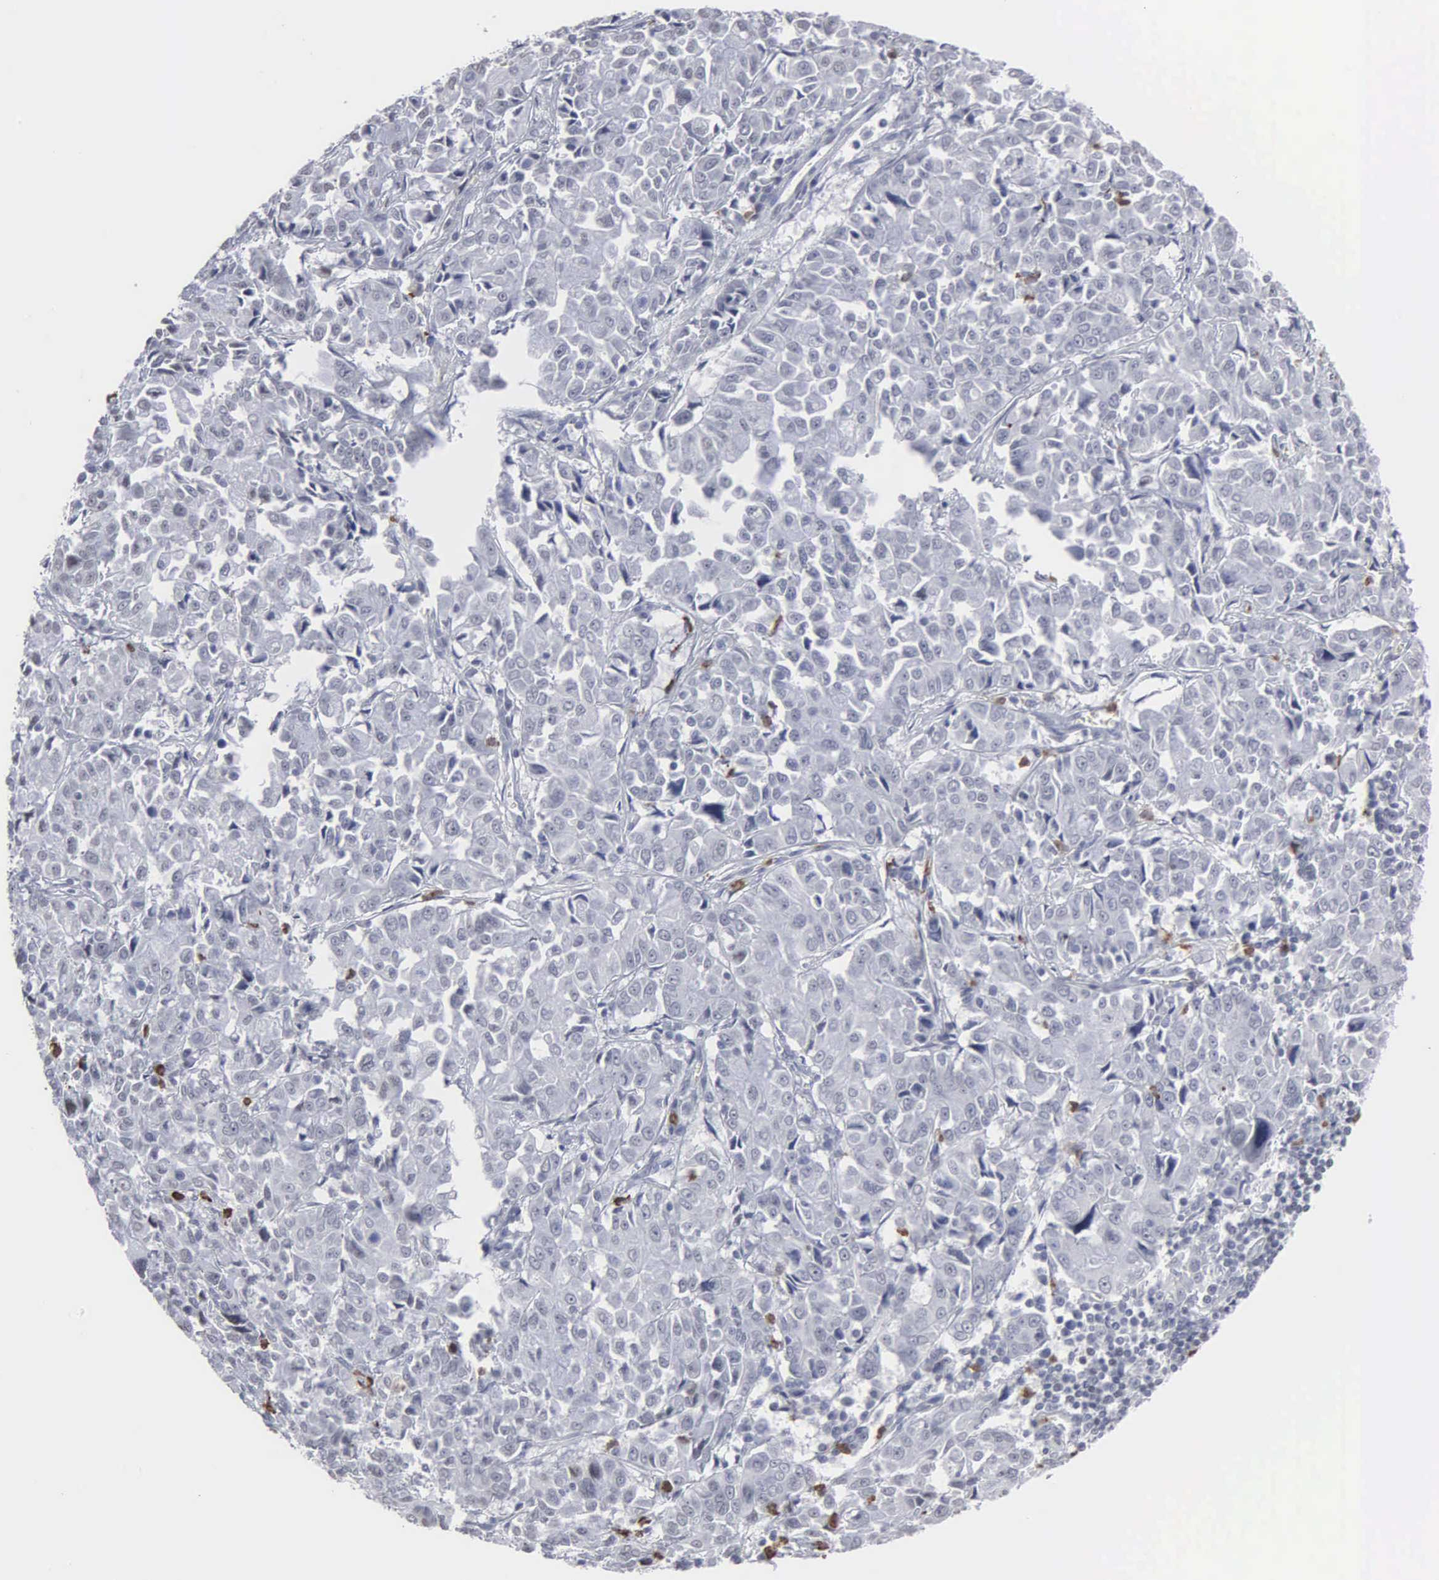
{"staining": {"intensity": "negative", "quantity": "none", "location": "none"}, "tissue": "pancreatic cancer", "cell_type": "Tumor cells", "image_type": "cancer", "snomed": [{"axis": "morphology", "description": "Adenocarcinoma, NOS"}, {"axis": "topography", "description": "Pancreas"}], "caption": "This is an IHC histopathology image of human pancreatic cancer. There is no expression in tumor cells.", "gene": "SPIN3", "patient": {"sex": "female", "age": 52}}